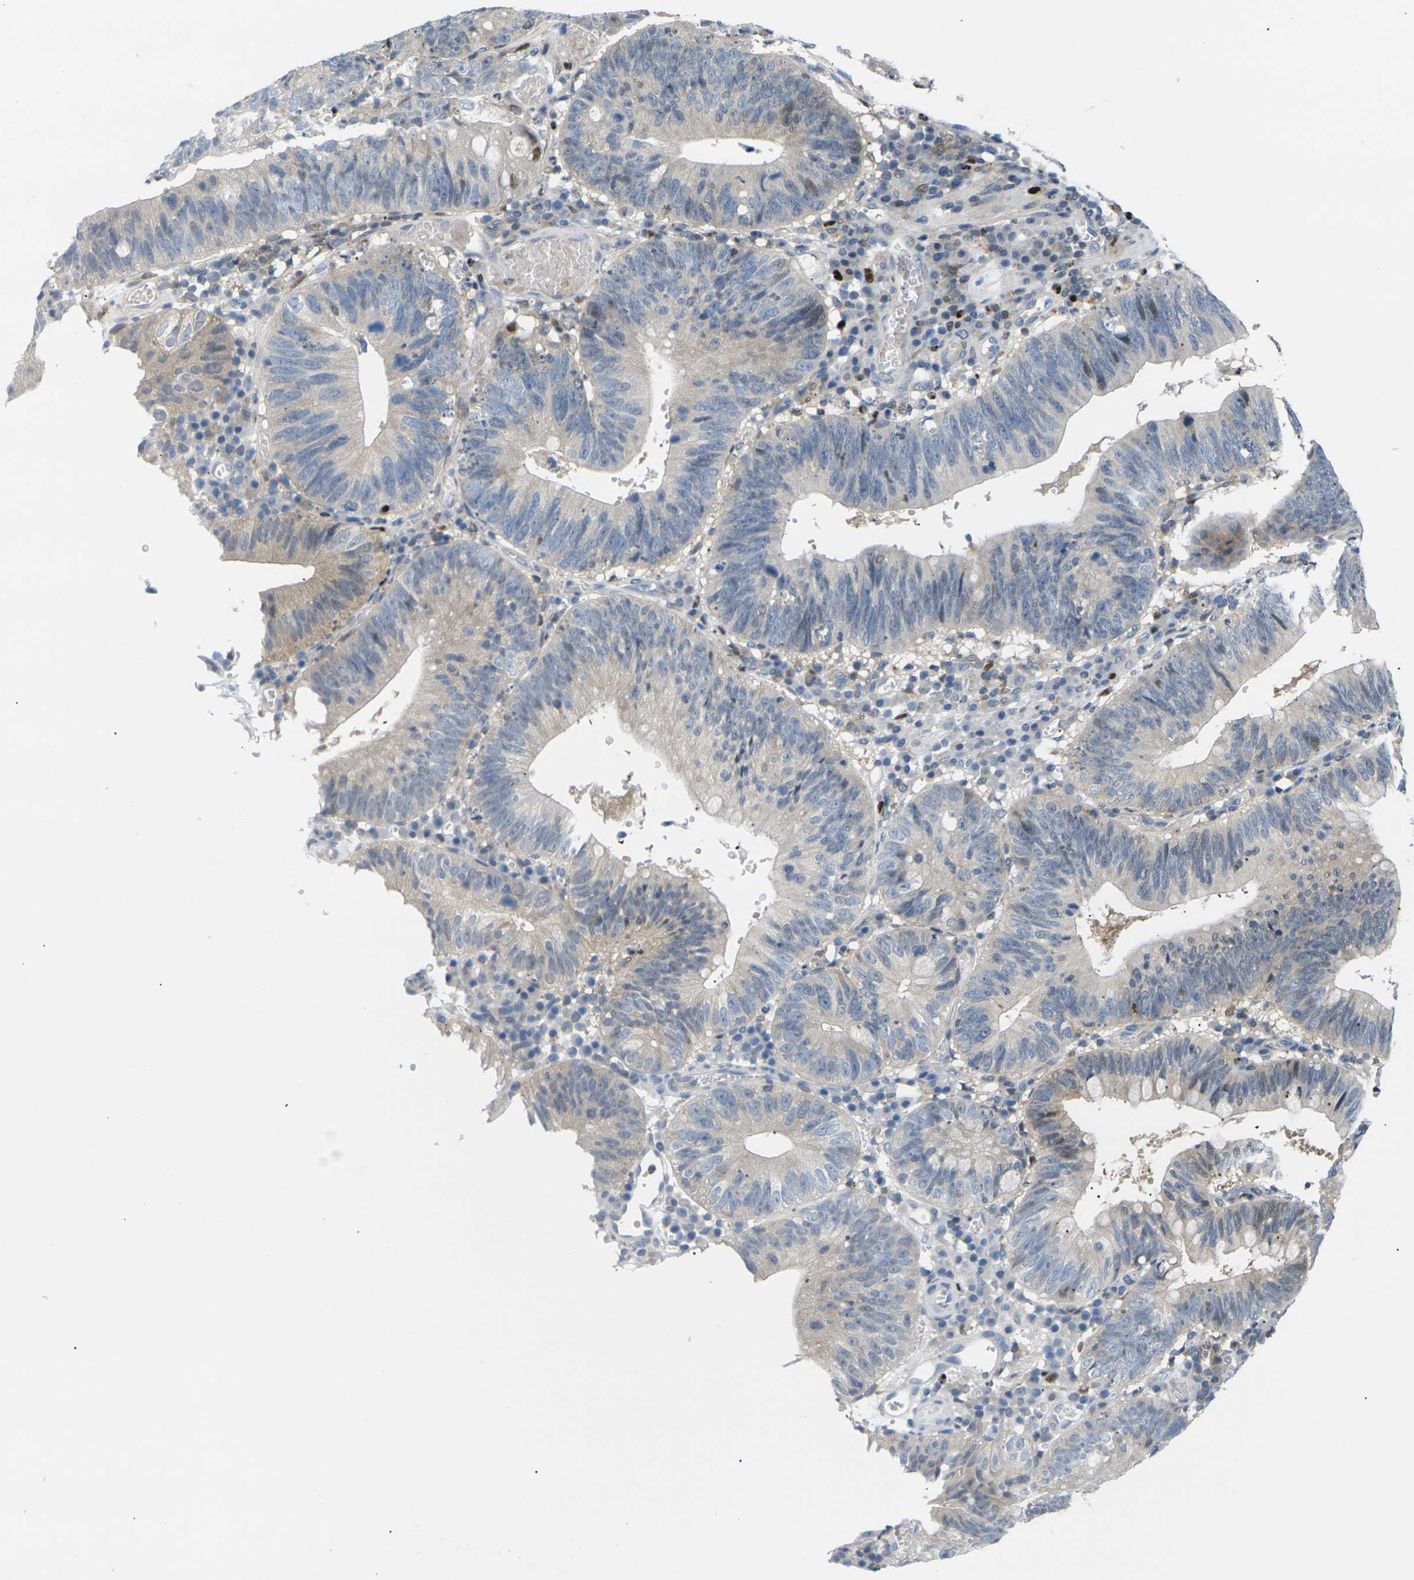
{"staining": {"intensity": "moderate", "quantity": "25%-75%", "location": "cytoplasmic/membranous"}, "tissue": "stomach cancer", "cell_type": "Tumor cells", "image_type": "cancer", "snomed": [{"axis": "morphology", "description": "Adenocarcinoma, NOS"}, {"axis": "topography", "description": "Stomach"}], "caption": "Protein staining by immunohistochemistry demonstrates moderate cytoplasmic/membranous positivity in about 25%-75% of tumor cells in adenocarcinoma (stomach). The protein of interest is shown in brown color, while the nuclei are stained blue.", "gene": "RPS6KA3", "patient": {"sex": "male", "age": 59}}